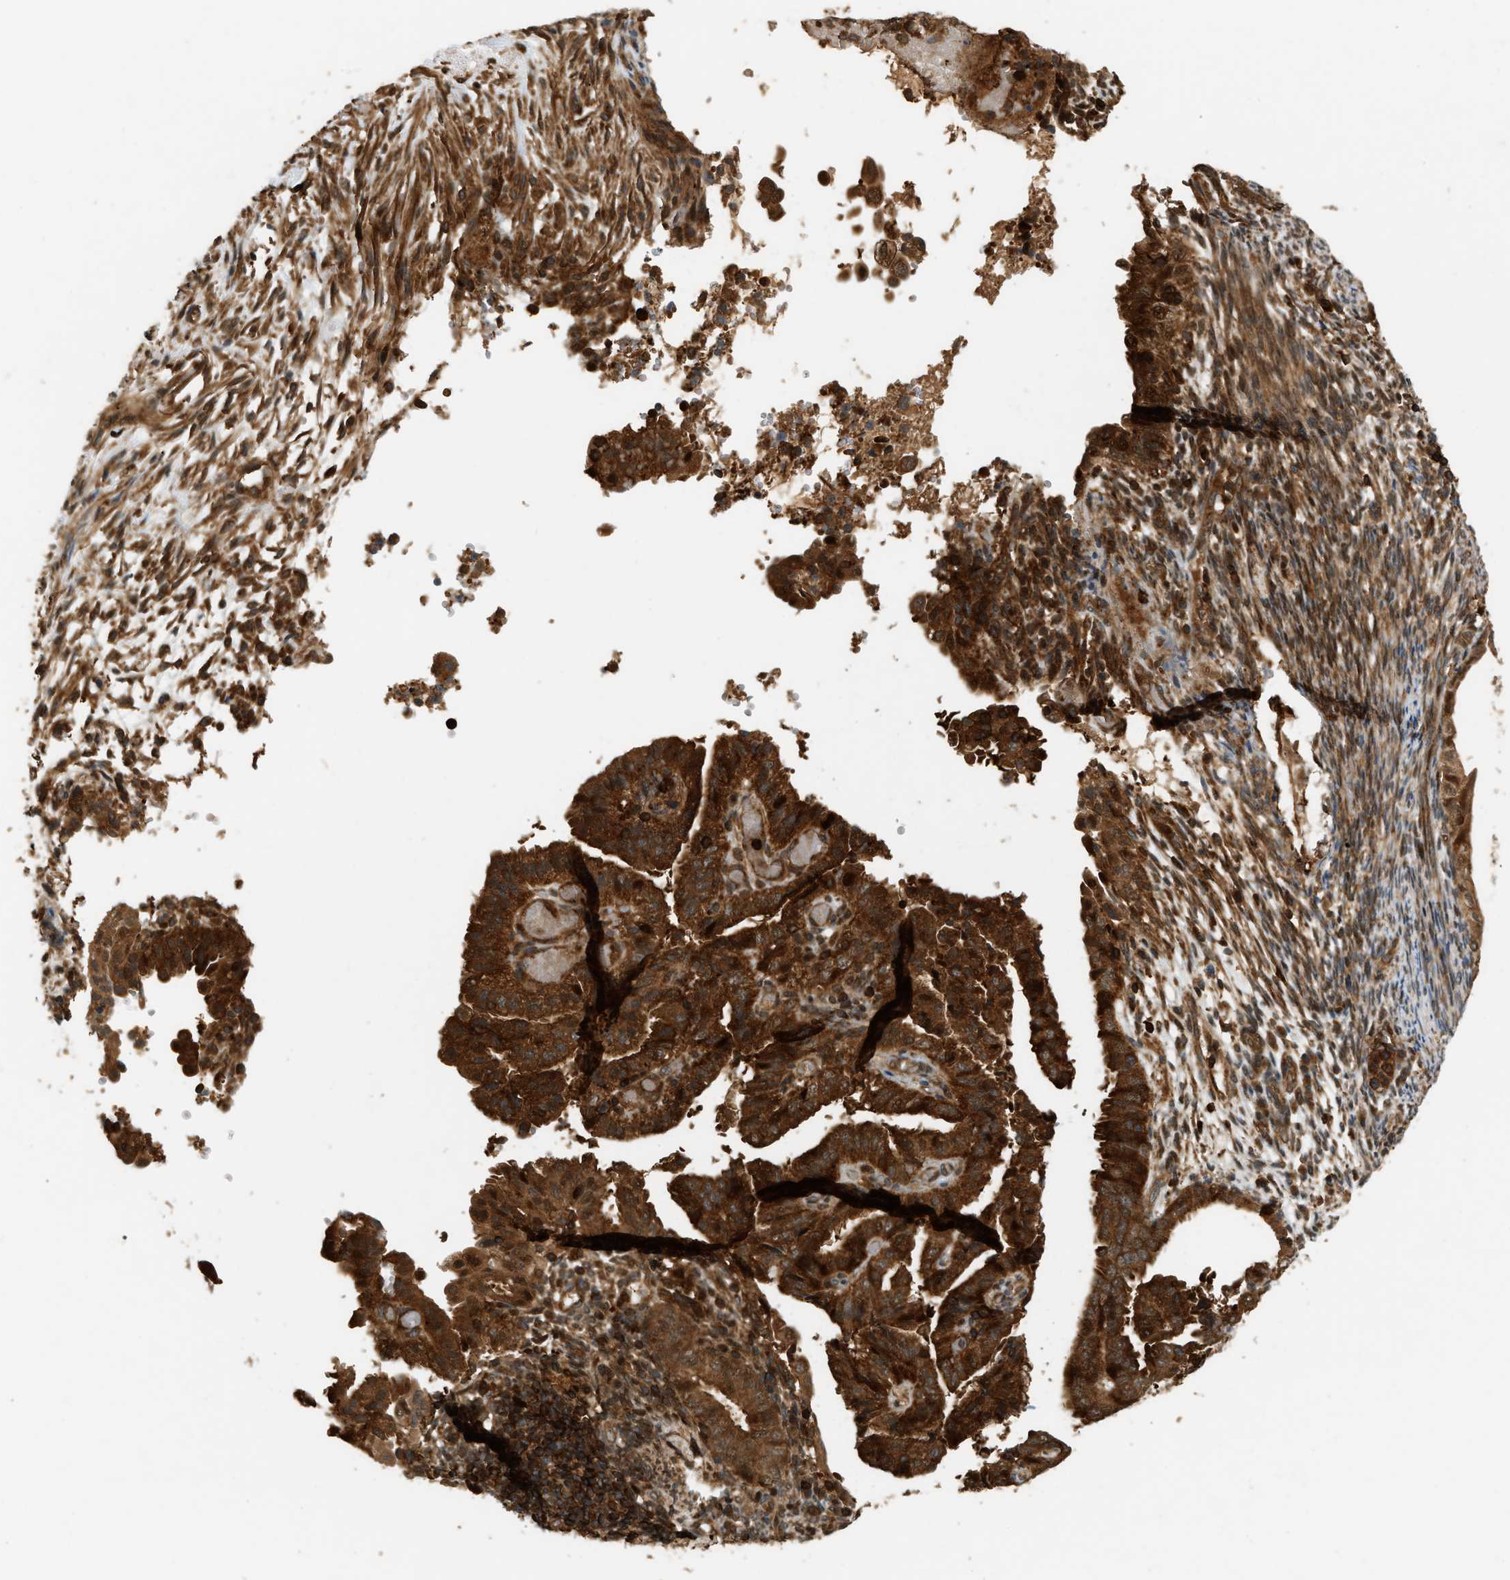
{"staining": {"intensity": "strong", "quantity": ">75%", "location": "cytoplasmic/membranous"}, "tissue": "endometrial cancer", "cell_type": "Tumor cells", "image_type": "cancer", "snomed": [{"axis": "morphology", "description": "Adenocarcinoma, NOS"}, {"axis": "topography", "description": "Endometrium"}], "caption": "An immunohistochemistry (IHC) micrograph of neoplastic tissue is shown. Protein staining in brown shows strong cytoplasmic/membranous positivity in endometrial adenocarcinoma within tumor cells.", "gene": "GOPC", "patient": {"sex": "female", "age": 58}}